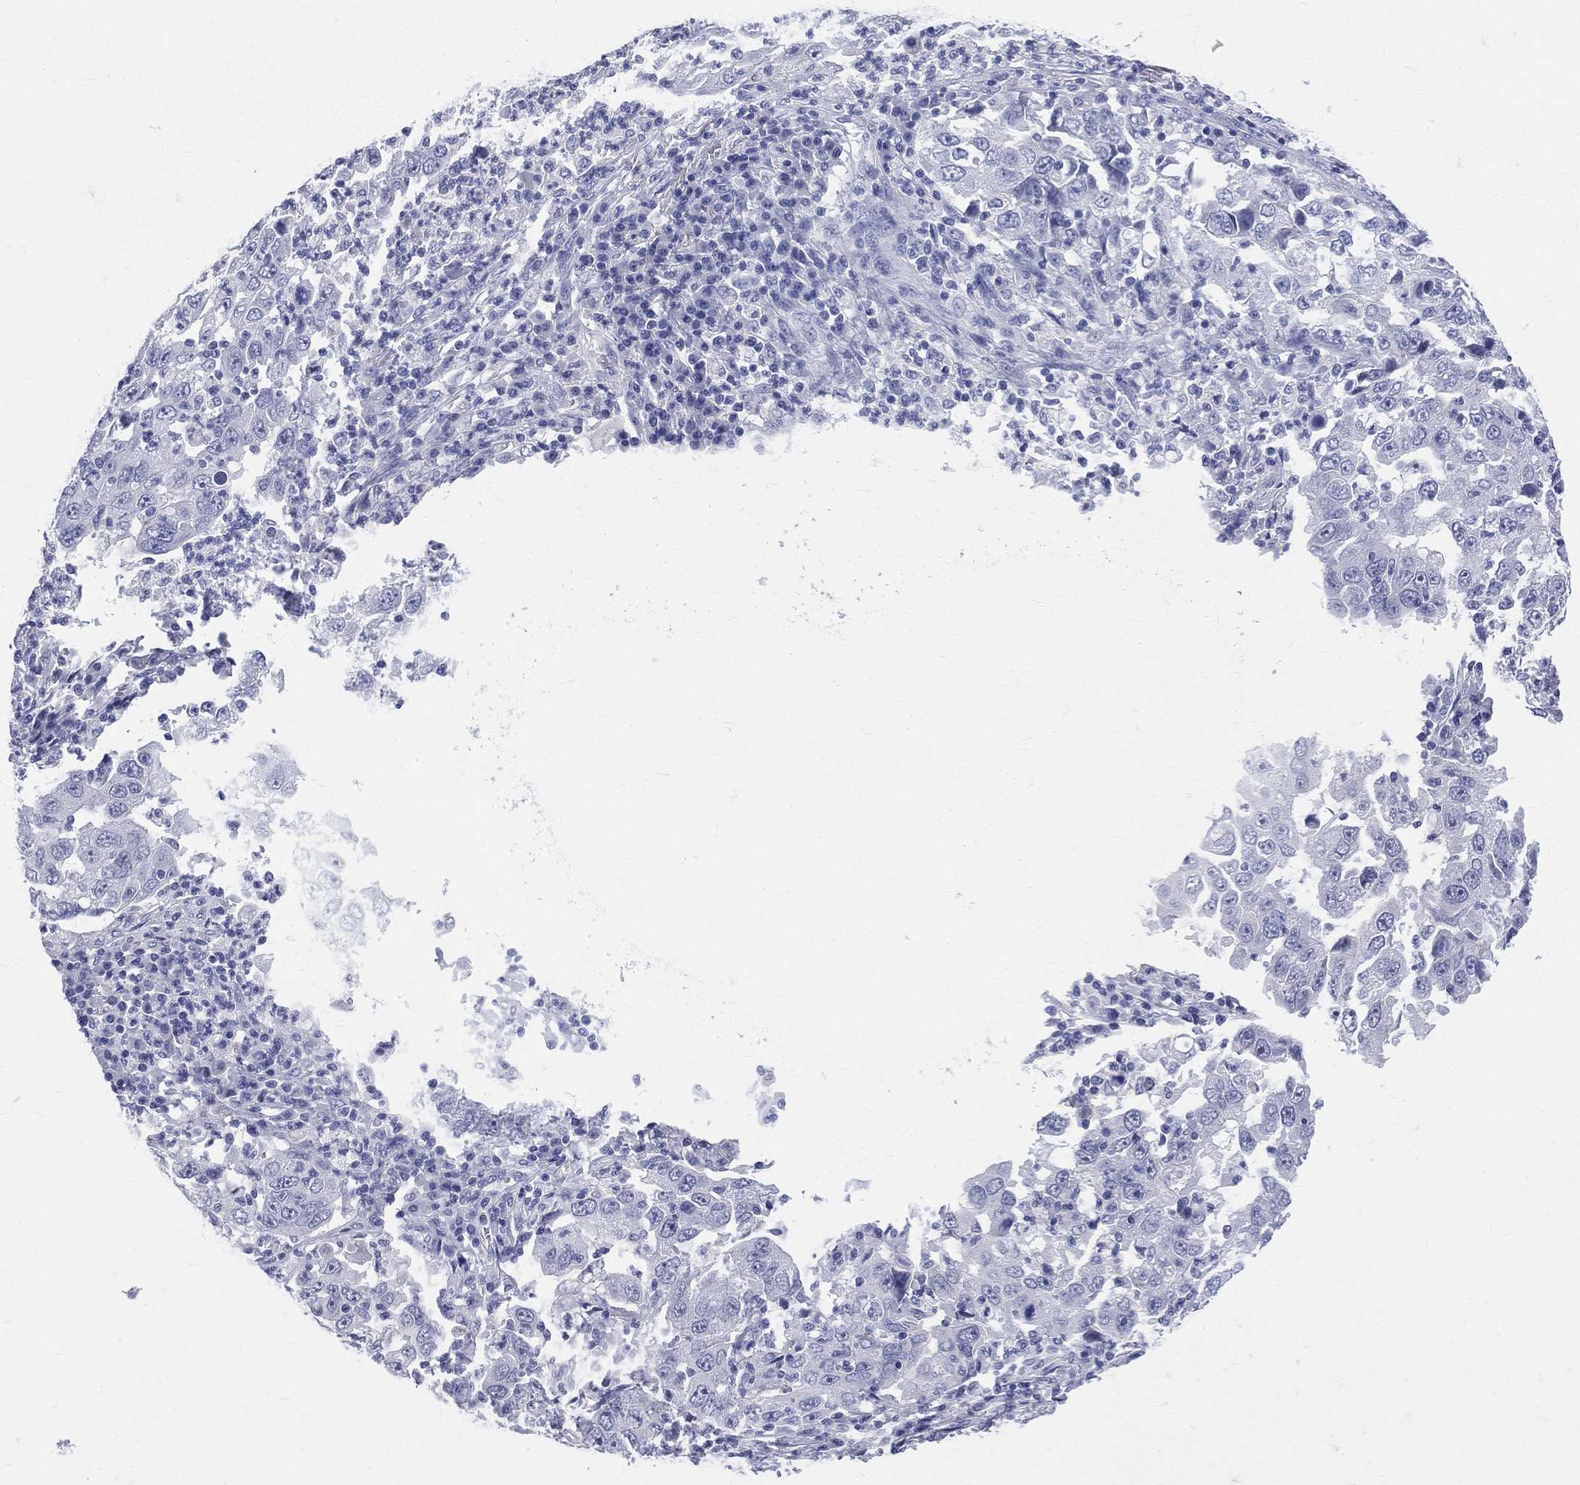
{"staining": {"intensity": "negative", "quantity": "none", "location": "none"}, "tissue": "lung cancer", "cell_type": "Tumor cells", "image_type": "cancer", "snomed": [{"axis": "morphology", "description": "Adenocarcinoma, NOS"}, {"axis": "topography", "description": "Lung"}], "caption": "IHC photomicrograph of lung cancer (adenocarcinoma) stained for a protein (brown), which reveals no staining in tumor cells. Brightfield microscopy of IHC stained with DAB (3,3'-diaminobenzidine) (brown) and hematoxylin (blue), captured at high magnification.", "gene": "CYLC1", "patient": {"sex": "male", "age": 73}}